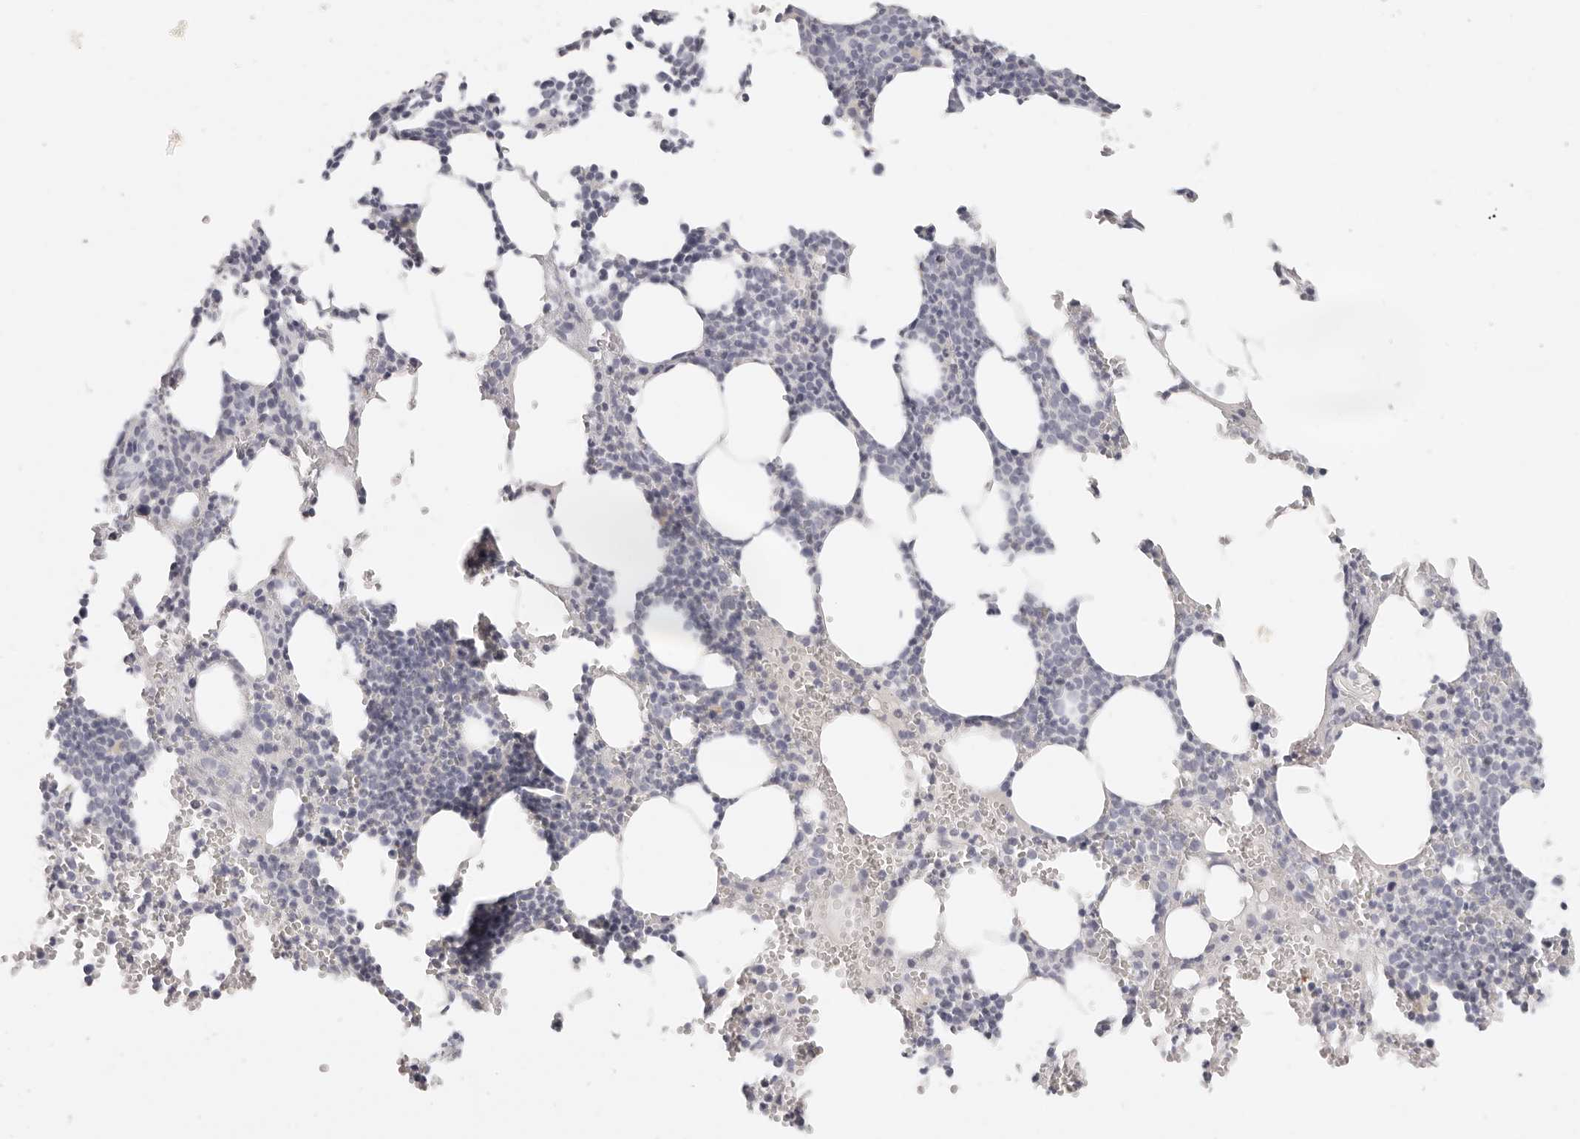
{"staining": {"intensity": "negative", "quantity": "none", "location": "none"}, "tissue": "bone marrow", "cell_type": "Hematopoietic cells", "image_type": "normal", "snomed": [{"axis": "morphology", "description": "Normal tissue, NOS"}, {"axis": "topography", "description": "Bone marrow"}], "caption": "IHC of unremarkable human bone marrow reveals no expression in hematopoietic cells. Brightfield microscopy of immunohistochemistry stained with DAB (3,3'-diaminobenzidine) (brown) and hematoxylin (blue), captured at high magnification.", "gene": "RXFP1", "patient": {"sex": "female", "age": 67}}